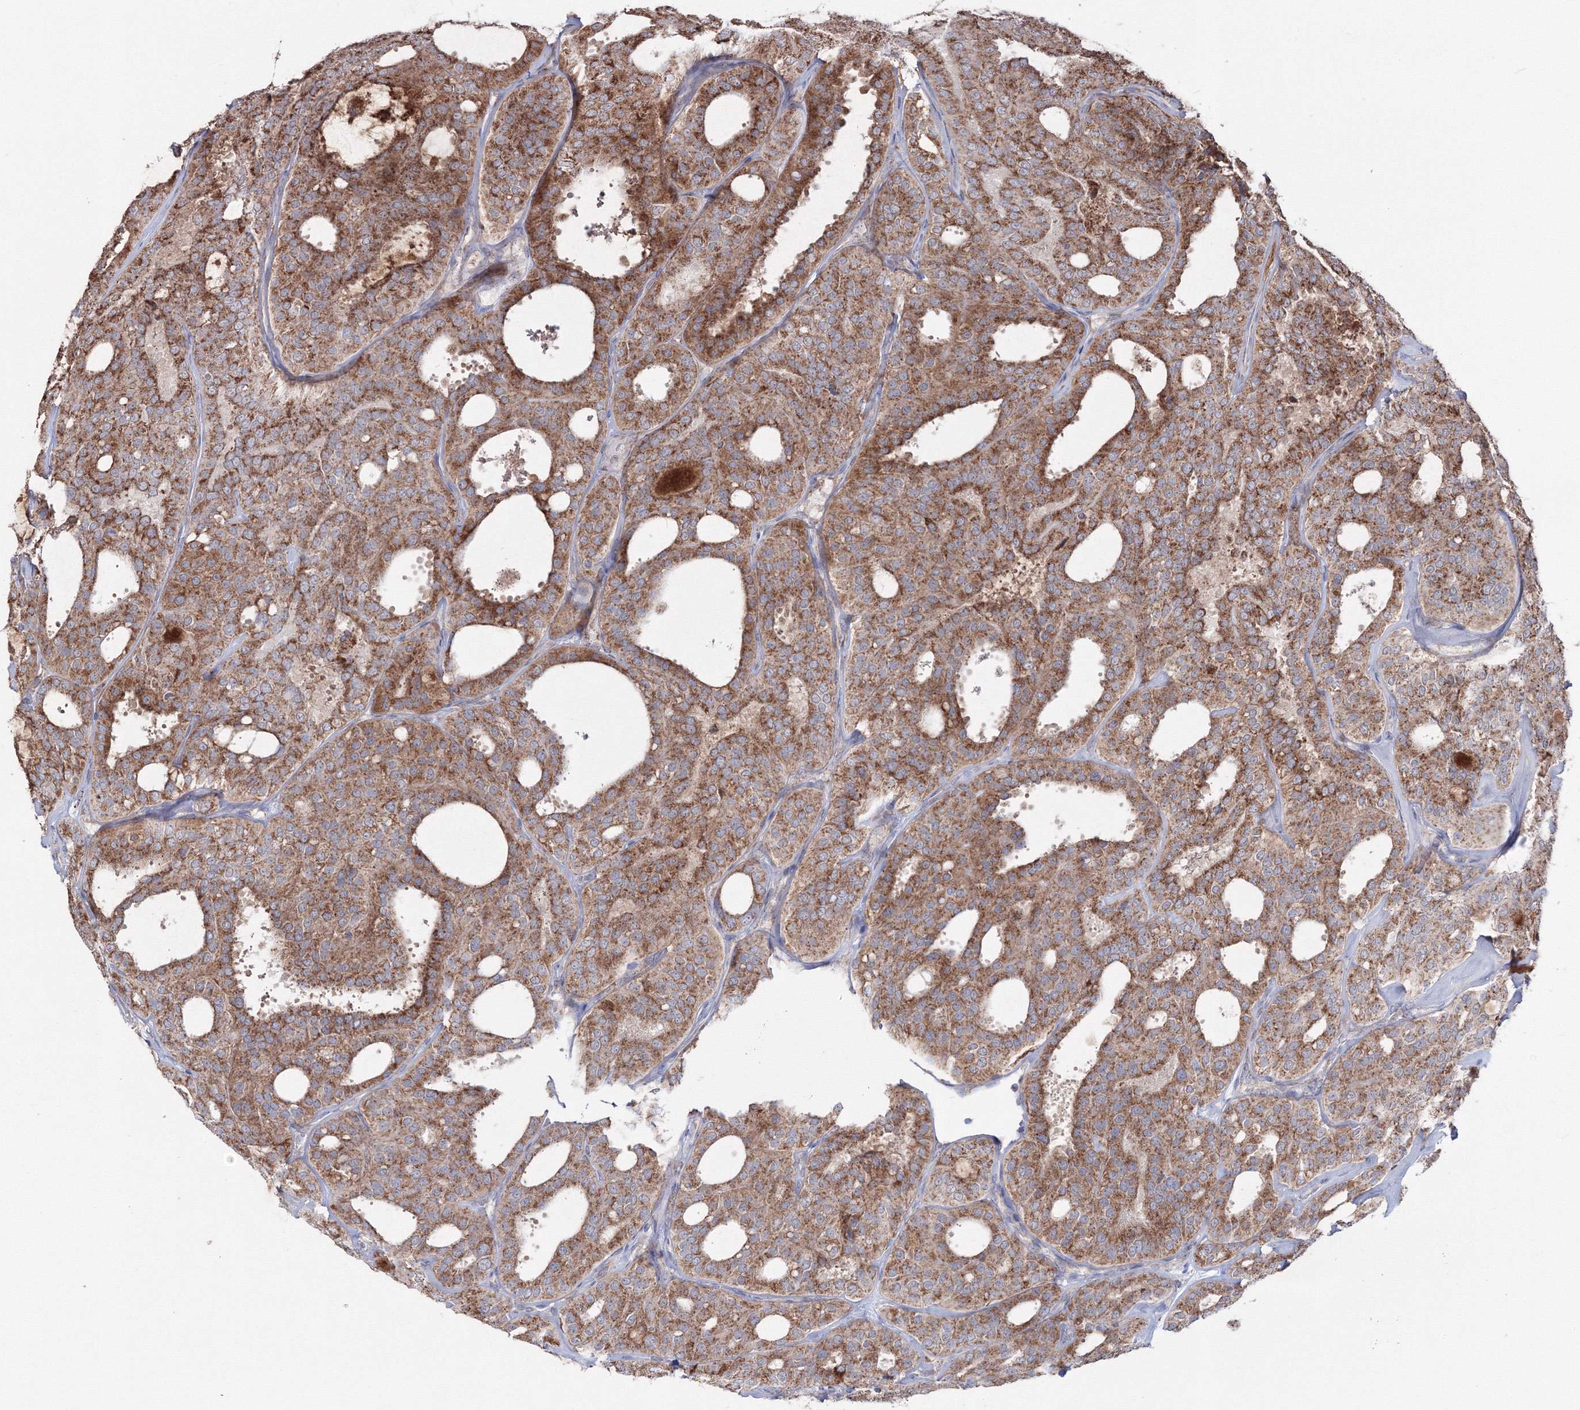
{"staining": {"intensity": "moderate", "quantity": ">75%", "location": "cytoplasmic/membranous"}, "tissue": "thyroid cancer", "cell_type": "Tumor cells", "image_type": "cancer", "snomed": [{"axis": "morphology", "description": "Follicular adenoma carcinoma, NOS"}, {"axis": "topography", "description": "Thyroid gland"}], "caption": "A brown stain labels moderate cytoplasmic/membranous positivity of a protein in thyroid follicular adenoma carcinoma tumor cells. (DAB = brown stain, brightfield microscopy at high magnification).", "gene": "PEX13", "patient": {"sex": "male", "age": 75}}